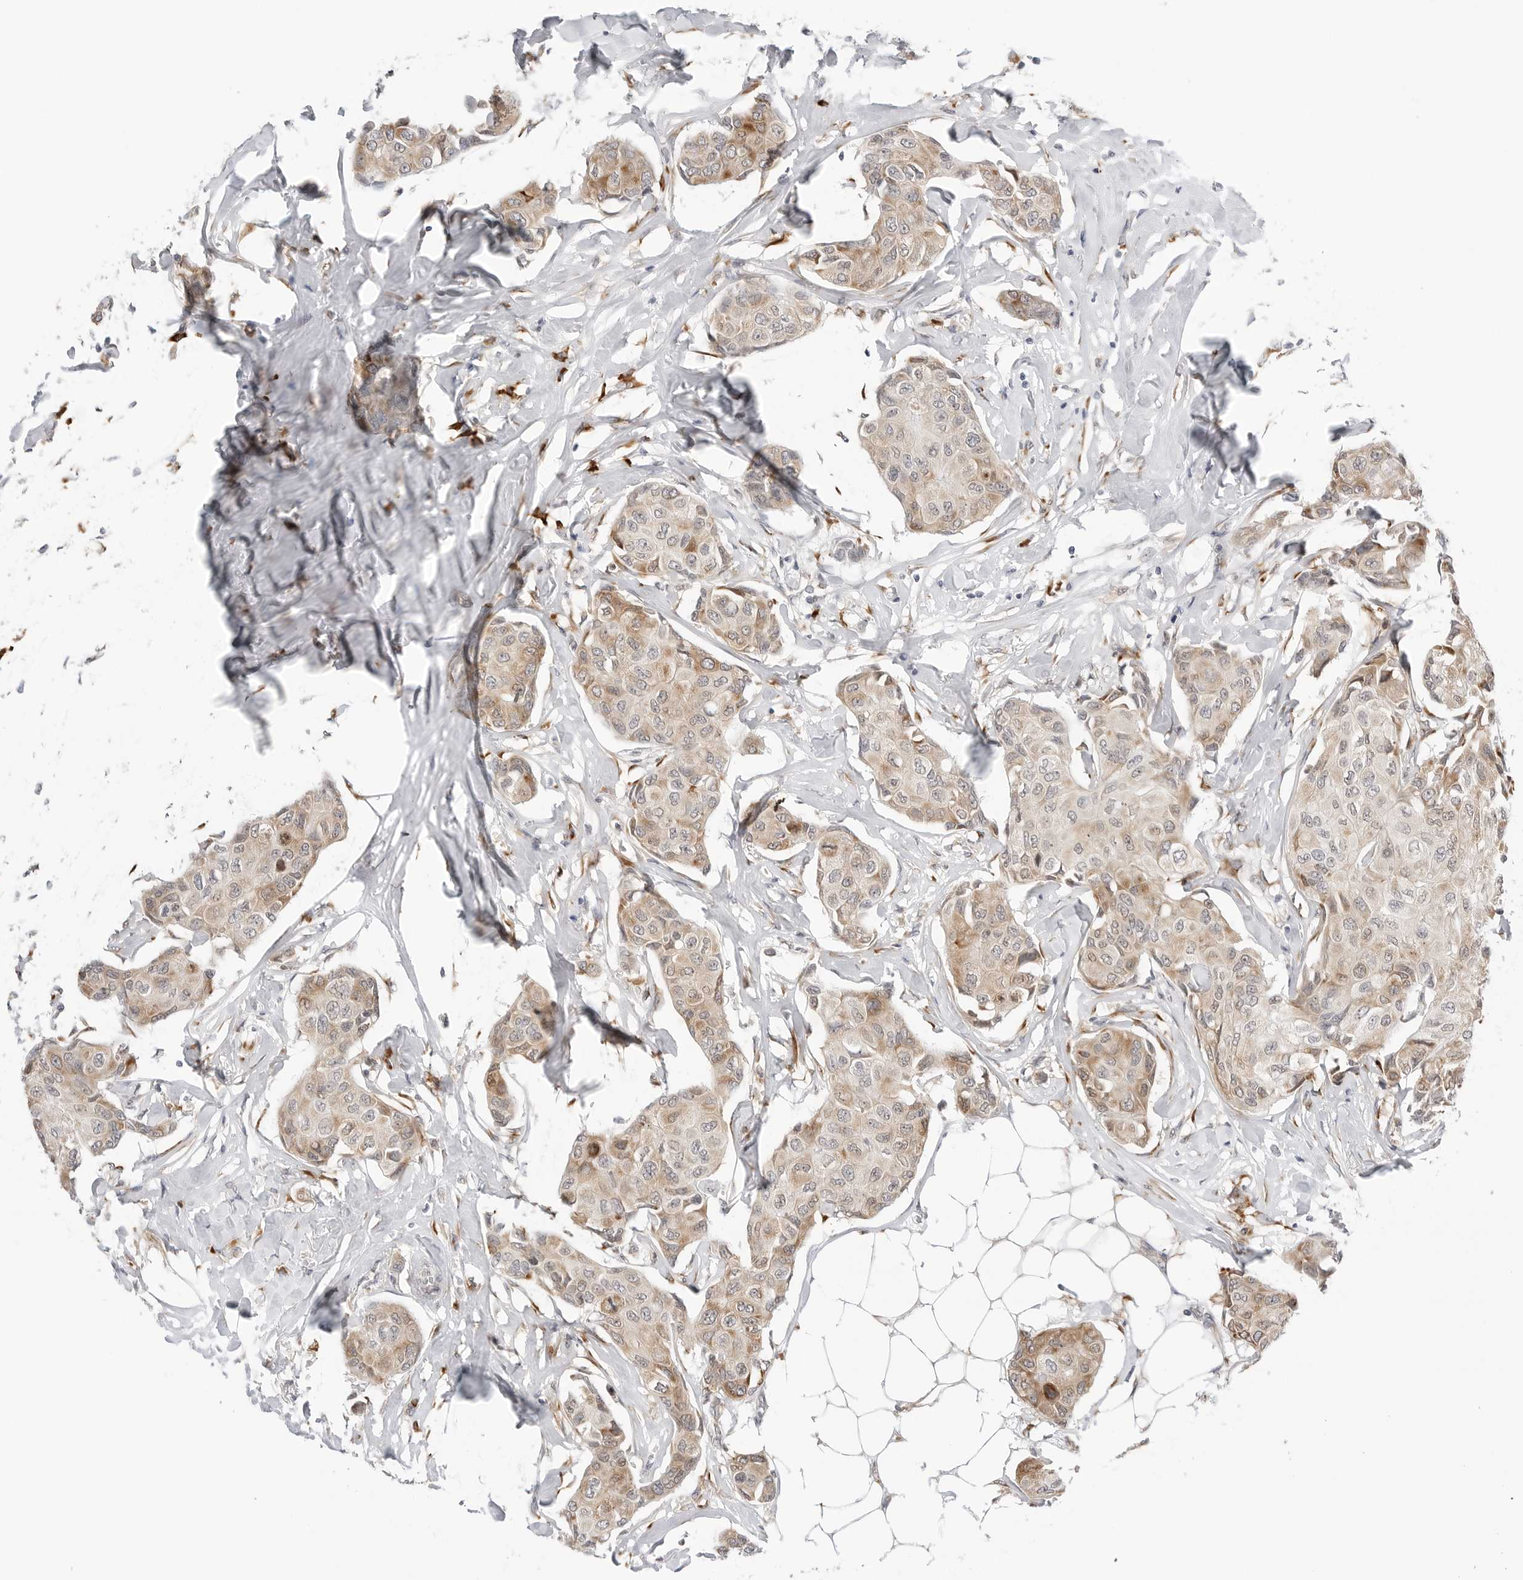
{"staining": {"intensity": "moderate", "quantity": "25%-75%", "location": "cytoplasmic/membranous"}, "tissue": "breast cancer", "cell_type": "Tumor cells", "image_type": "cancer", "snomed": [{"axis": "morphology", "description": "Duct carcinoma"}, {"axis": "topography", "description": "Breast"}], "caption": "Immunohistochemistry (IHC) of human breast cancer (infiltrating ductal carcinoma) demonstrates medium levels of moderate cytoplasmic/membranous staining in approximately 25%-75% of tumor cells.", "gene": "RPN1", "patient": {"sex": "female", "age": 80}}